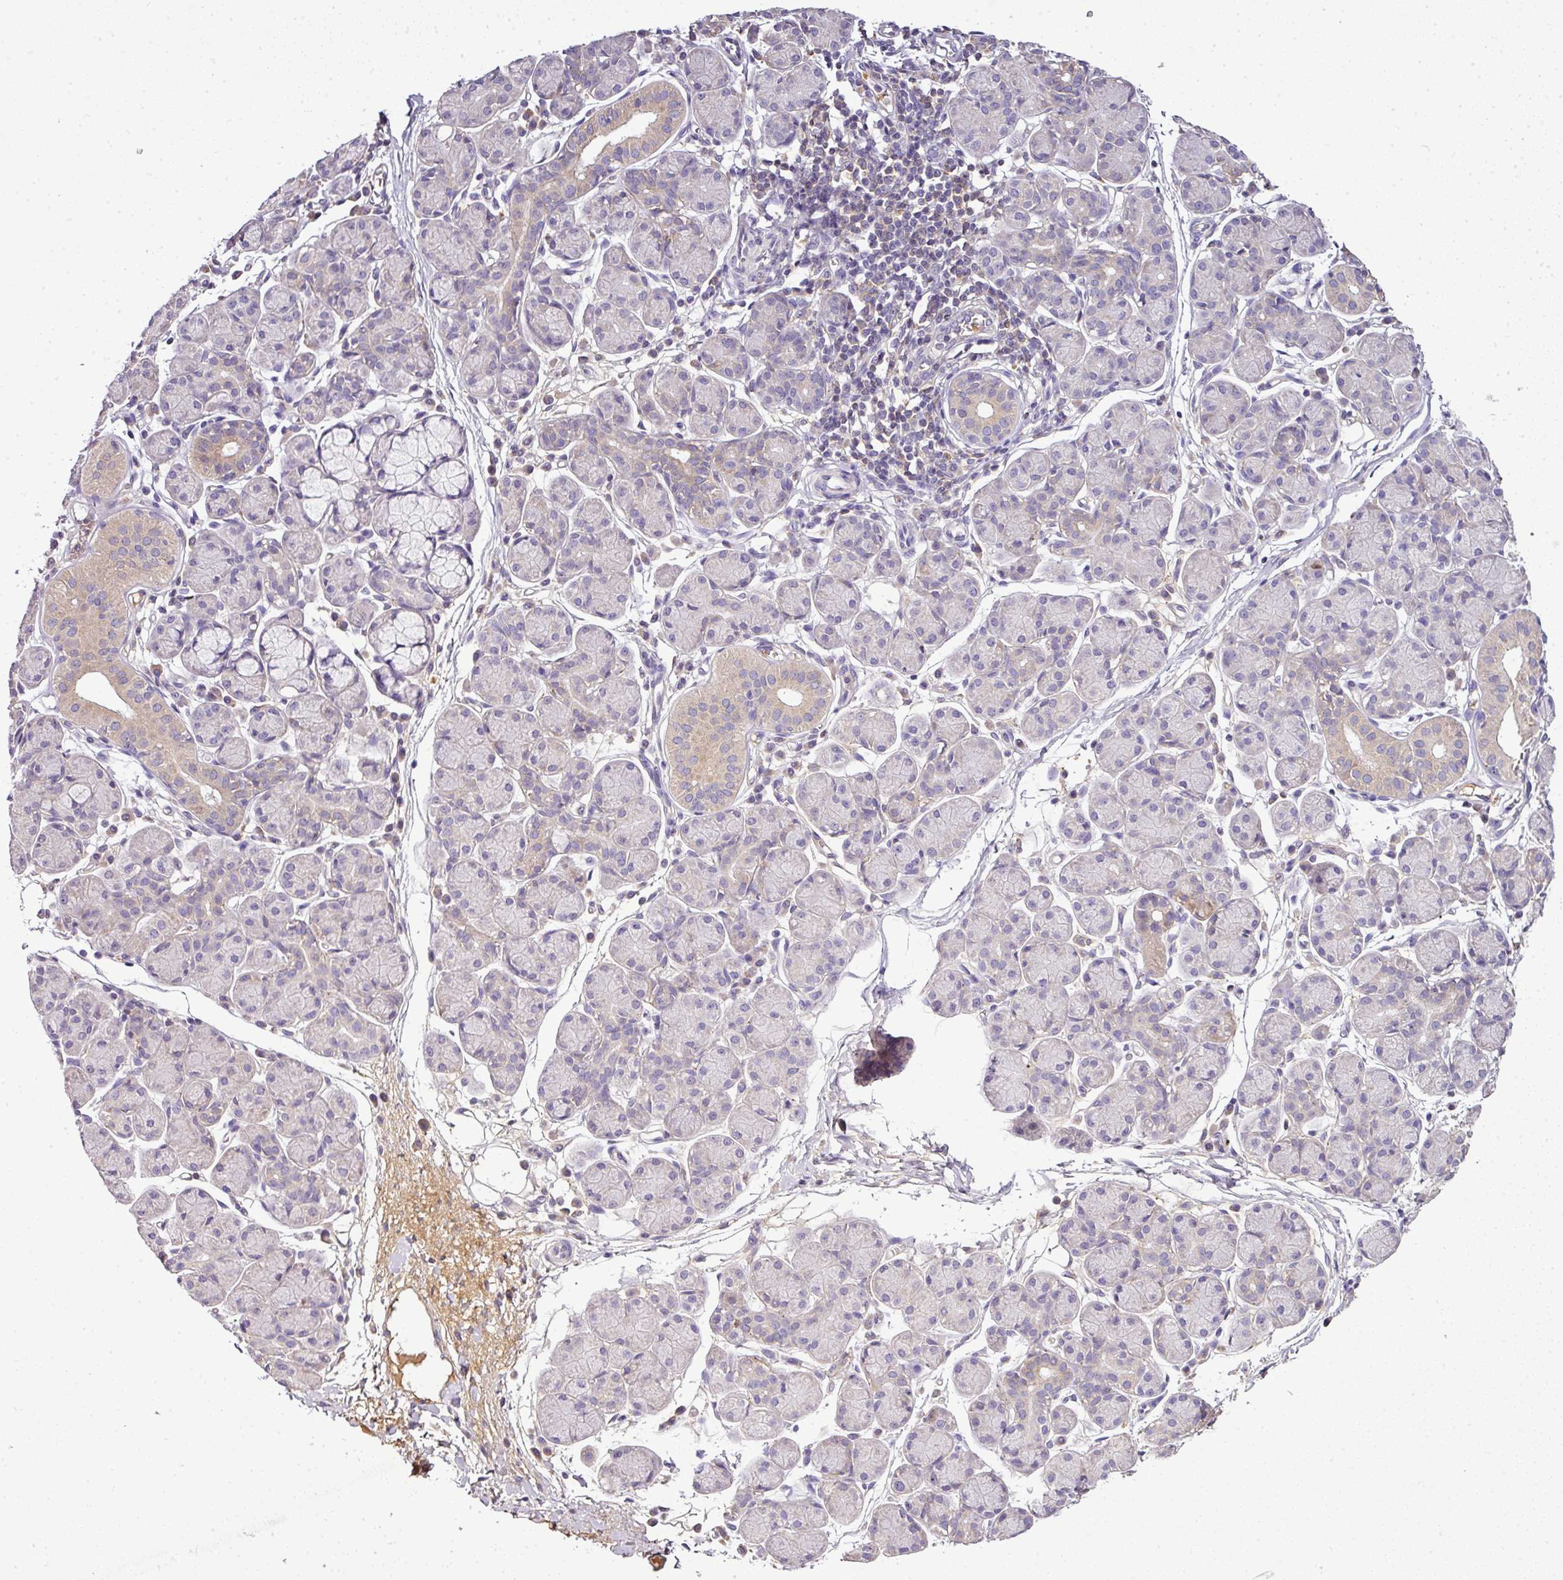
{"staining": {"intensity": "weak", "quantity": "<25%", "location": "cytoplasmic/membranous"}, "tissue": "salivary gland", "cell_type": "Glandular cells", "image_type": "normal", "snomed": [{"axis": "morphology", "description": "Normal tissue, NOS"}, {"axis": "morphology", "description": "Inflammation, NOS"}, {"axis": "topography", "description": "Lymph node"}, {"axis": "topography", "description": "Salivary gland"}], "caption": "Immunohistochemistry of normal human salivary gland demonstrates no staining in glandular cells.", "gene": "CAB39L", "patient": {"sex": "male", "age": 3}}